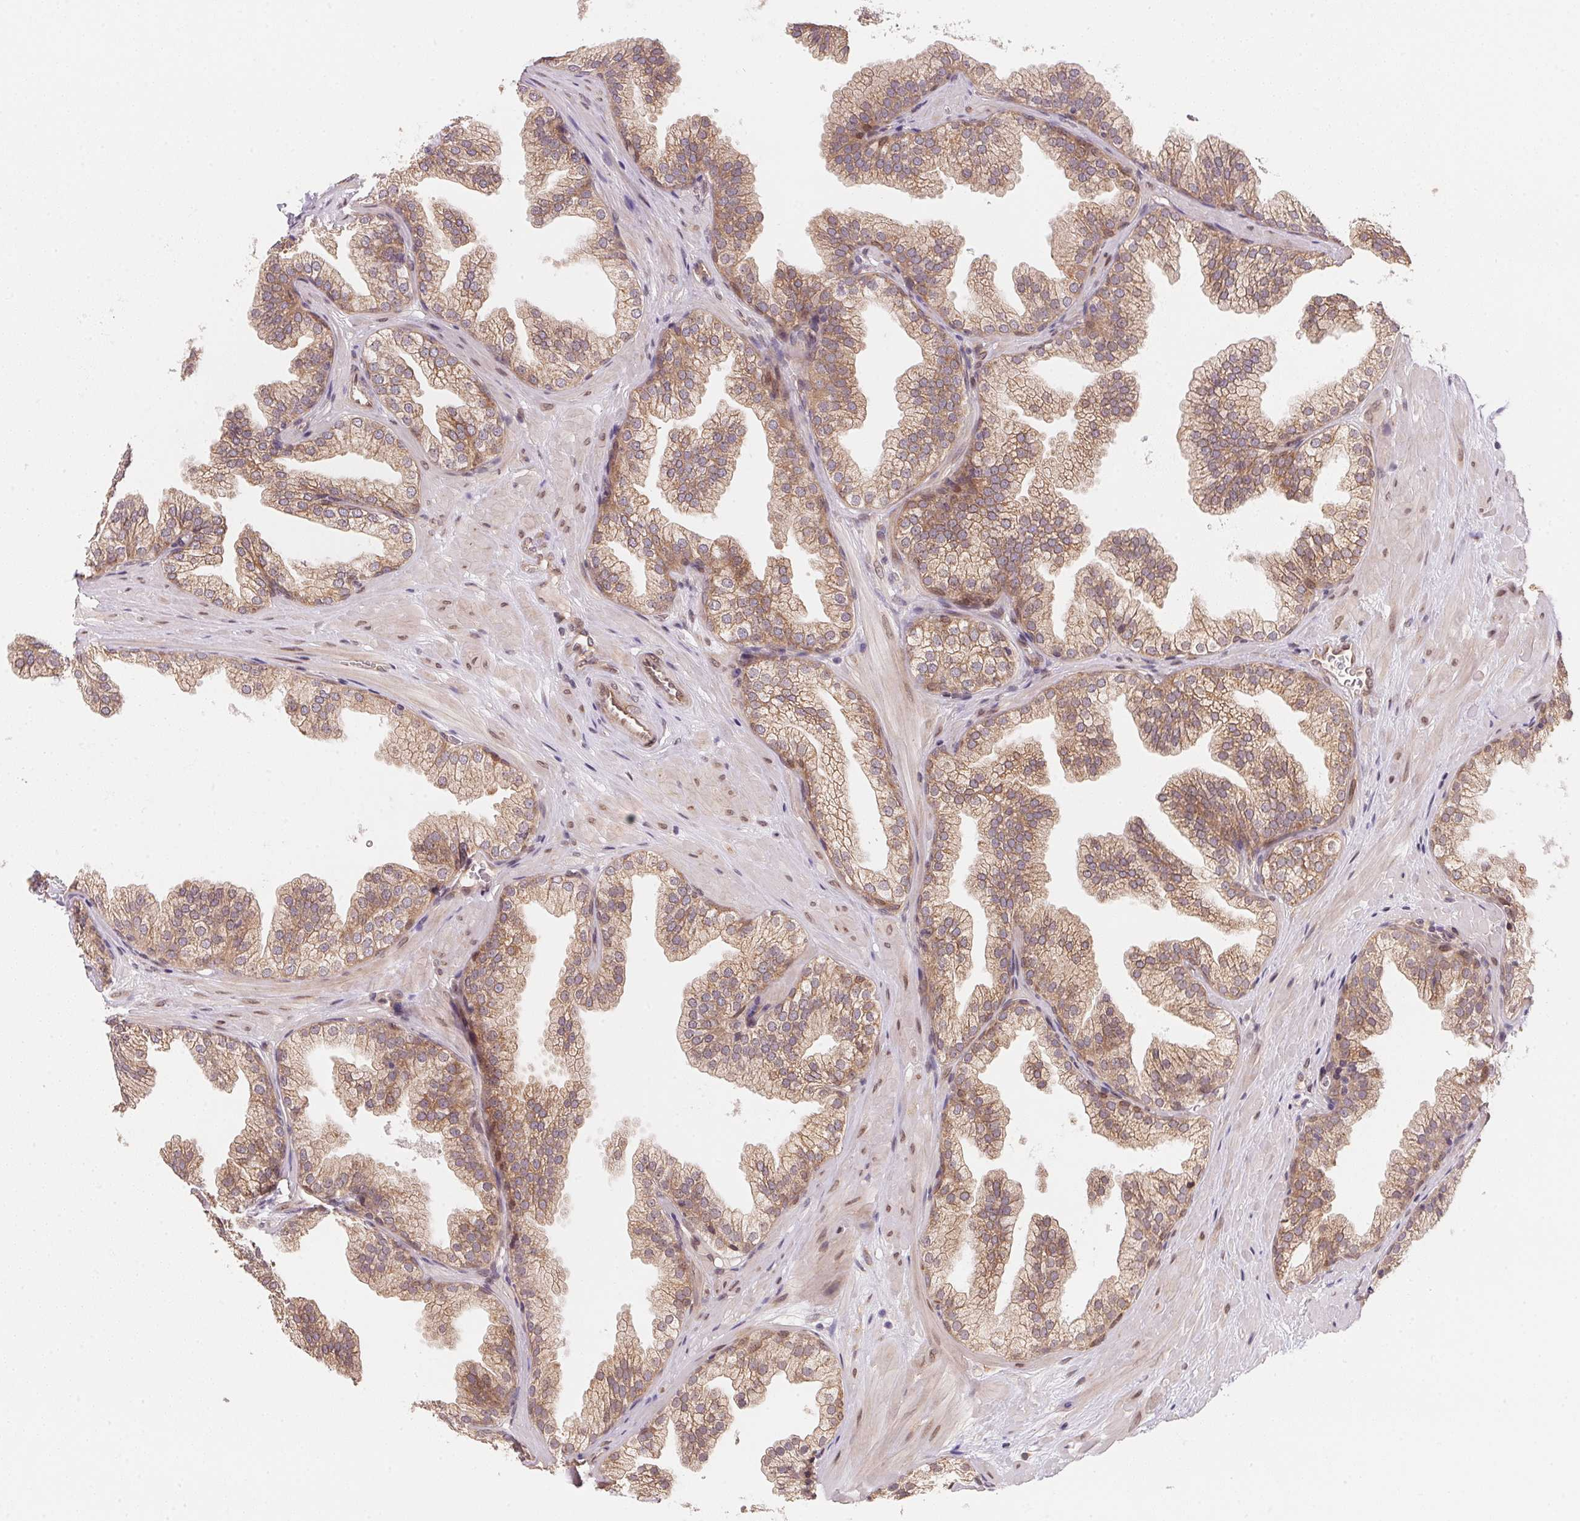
{"staining": {"intensity": "moderate", "quantity": ">75%", "location": "cytoplasmic/membranous"}, "tissue": "prostate", "cell_type": "Glandular cells", "image_type": "normal", "snomed": [{"axis": "morphology", "description": "Normal tissue, NOS"}, {"axis": "topography", "description": "Prostate"}], "caption": "DAB immunohistochemical staining of benign human prostate exhibits moderate cytoplasmic/membranous protein expression in about >75% of glandular cells. Nuclei are stained in blue.", "gene": "EI24", "patient": {"sex": "male", "age": 37}}